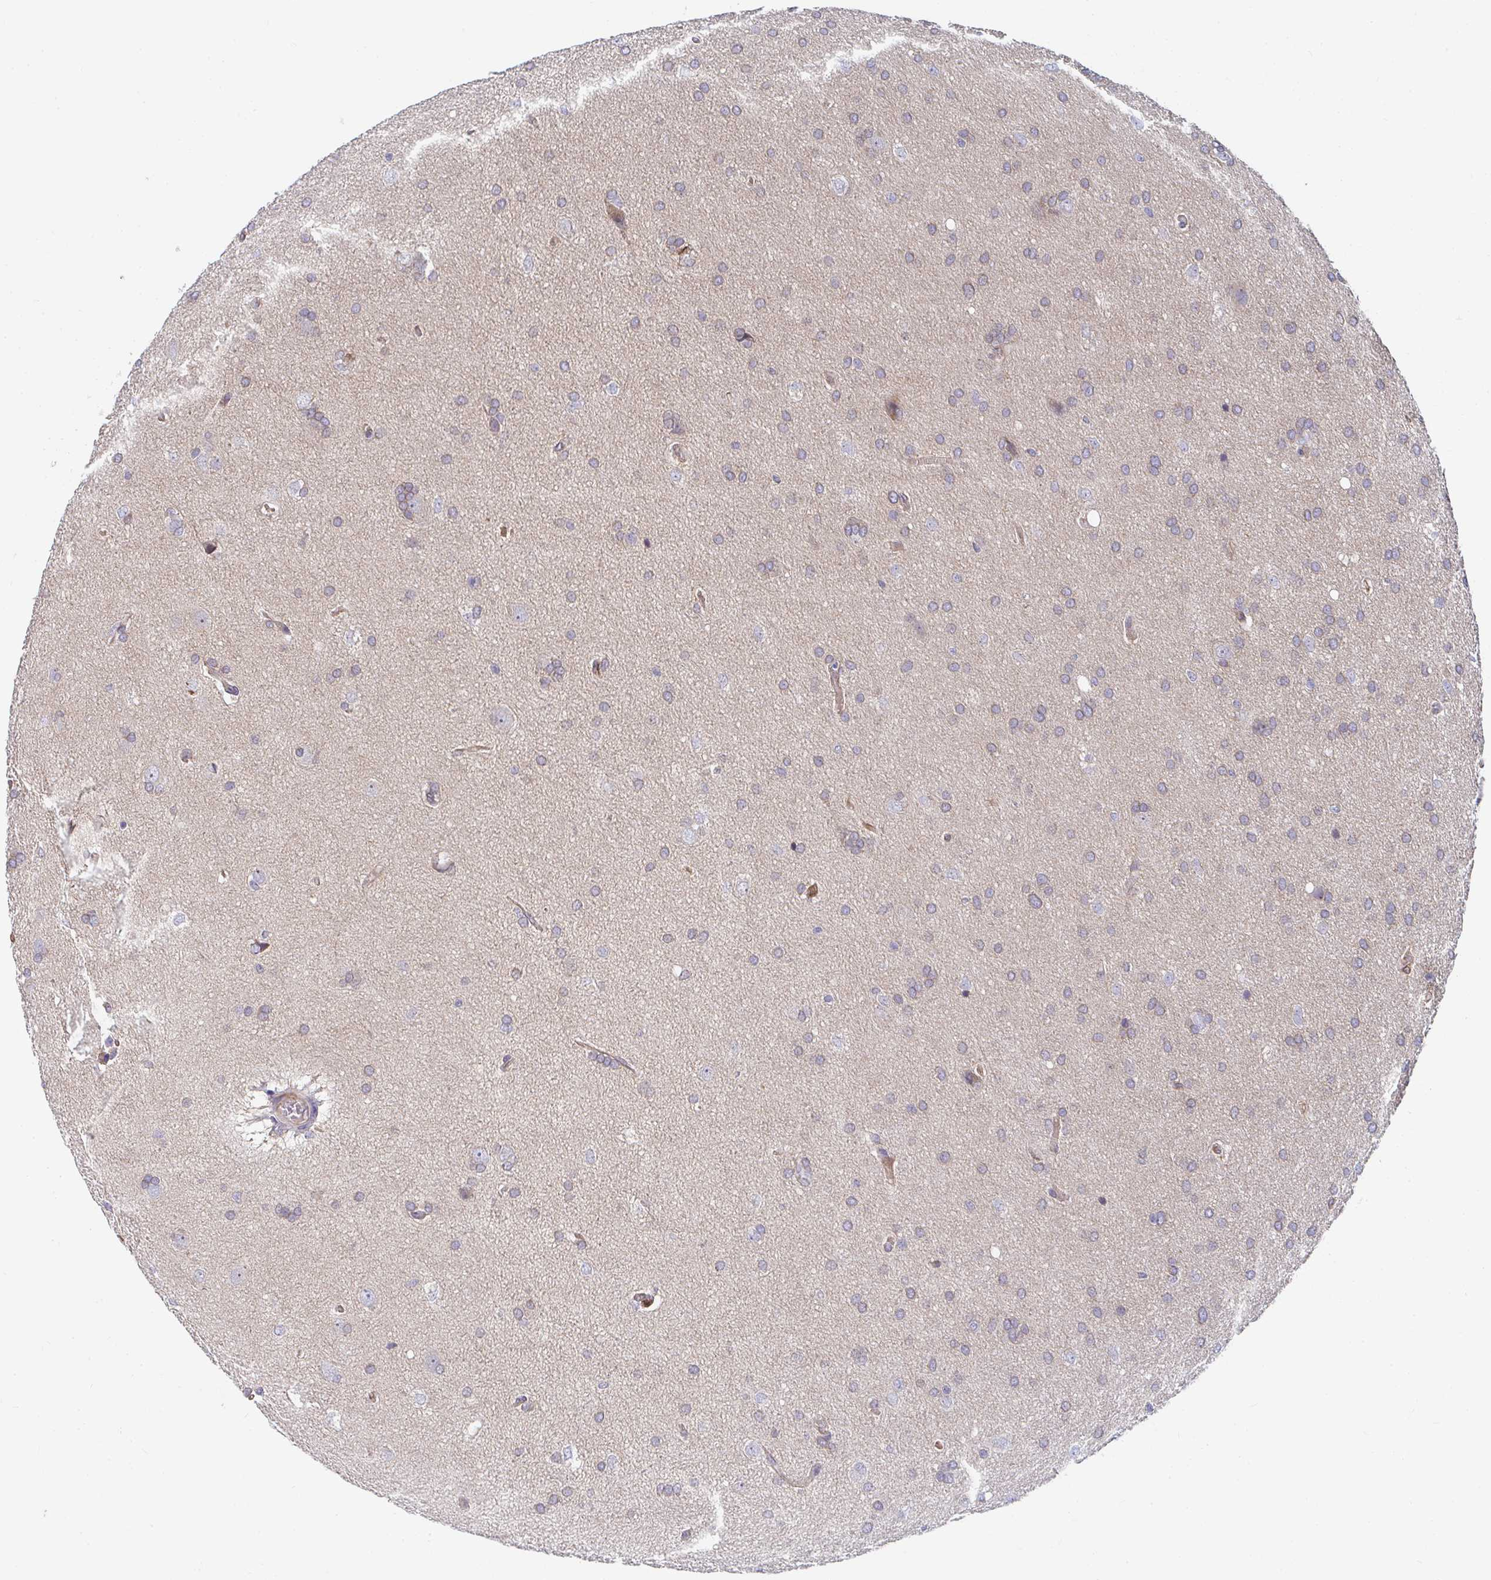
{"staining": {"intensity": "weak", "quantity": "25%-75%", "location": "cytoplasmic/membranous"}, "tissue": "glioma", "cell_type": "Tumor cells", "image_type": "cancer", "snomed": [{"axis": "morphology", "description": "Glioma, malignant, Low grade"}, {"axis": "topography", "description": "Brain"}], "caption": "Low-grade glioma (malignant) stained with a protein marker displays weak staining in tumor cells.", "gene": "EIF1AD", "patient": {"sex": "female", "age": 54}}